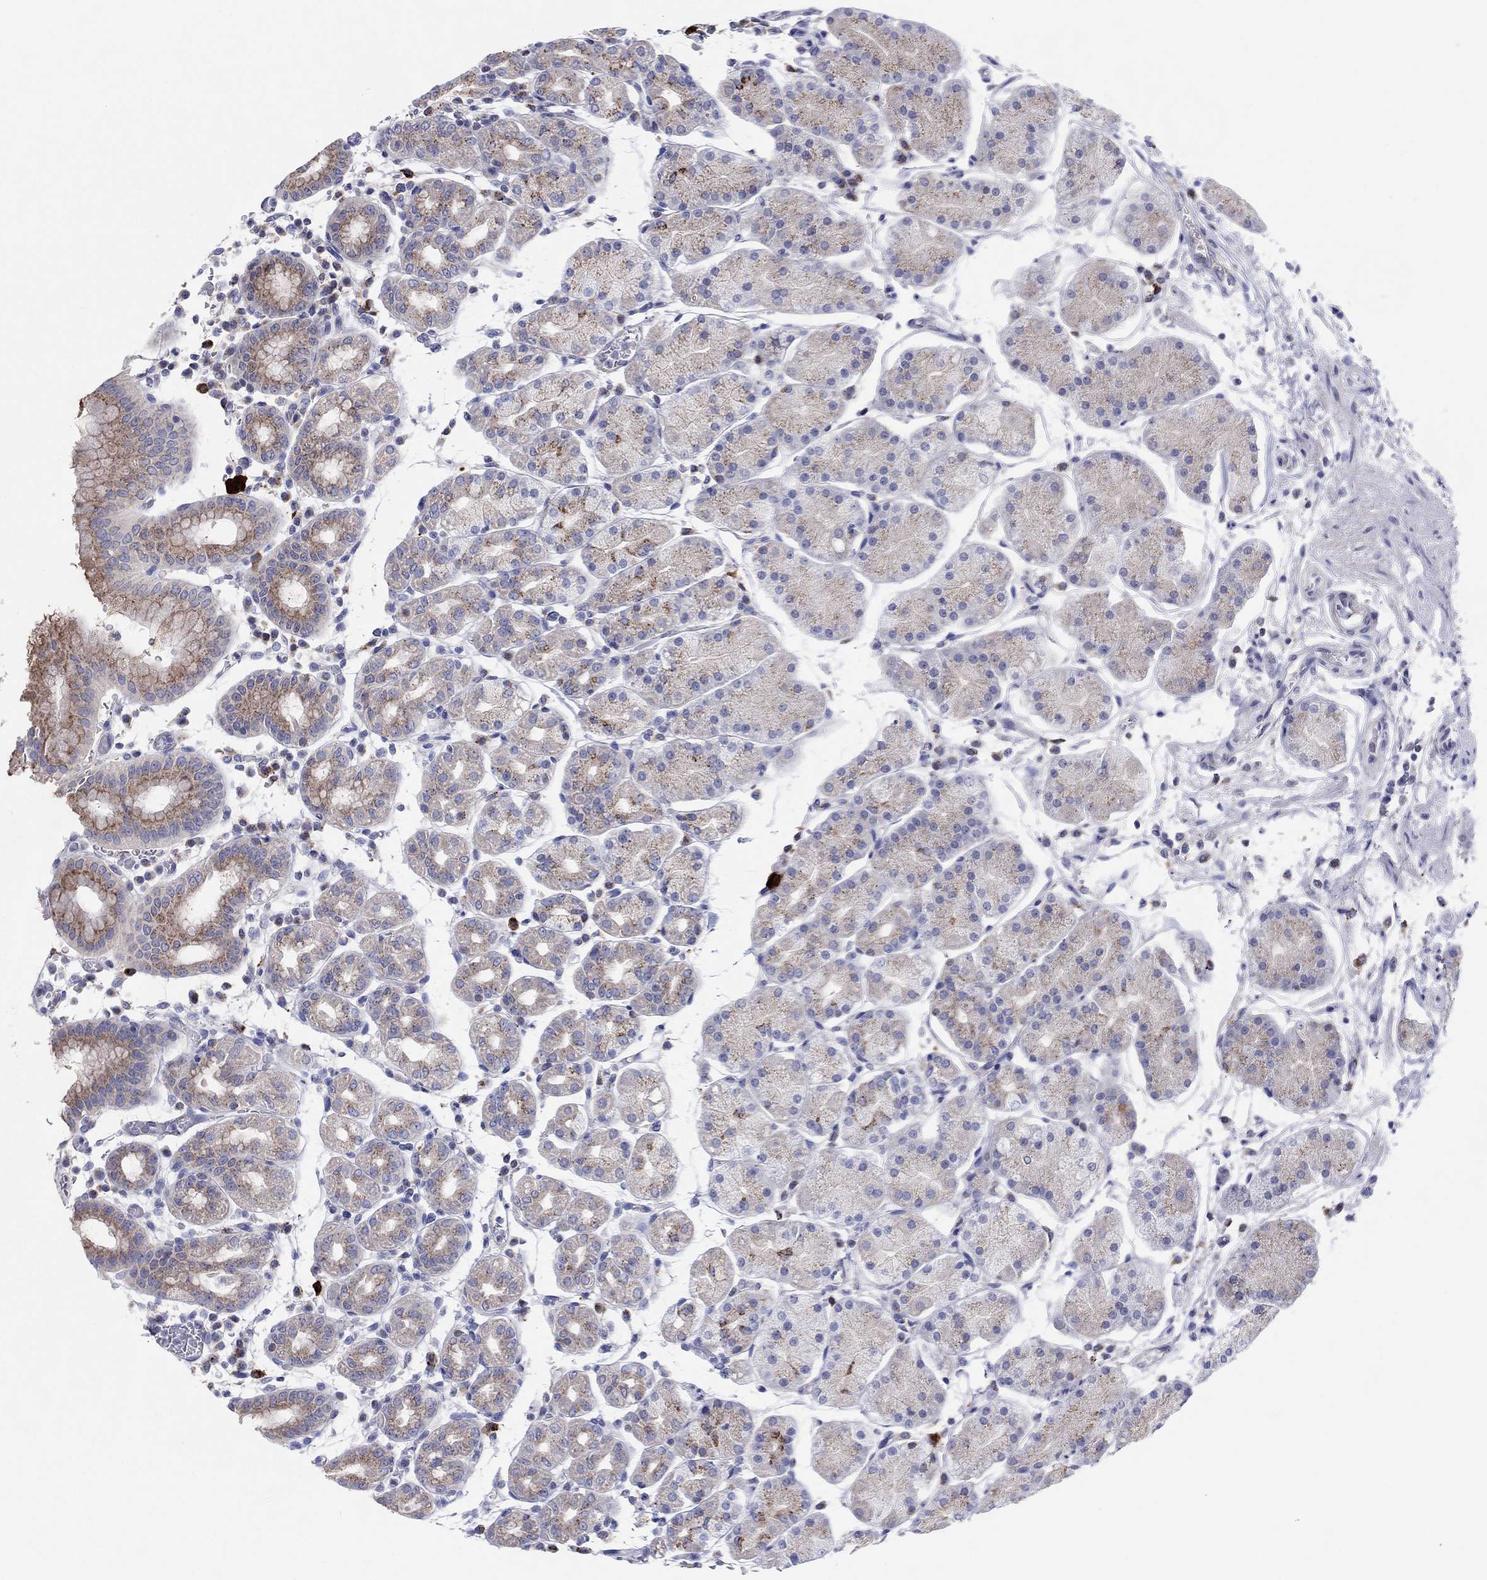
{"staining": {"intensity": "moderate", "quantity": ">75%", "location": "cytoplasmic/membranous"}, "tissue": "stomach", "cell_type": "Glandular cells", "image_type": "normal", "snomed": [{"axis": "morphology", "description": "Normal tissue, NOS"}, {"axis": "topography", "description": "Stomach"}], "caption": "A histopathology image showing moderate cytoplasmic/membranous staining in about >75% of glandular cells in normal stomach, as visualized by brown immunohistochemical staining.", "gene": "BCO2", "patient": {"sex": "male", "age": 54}}